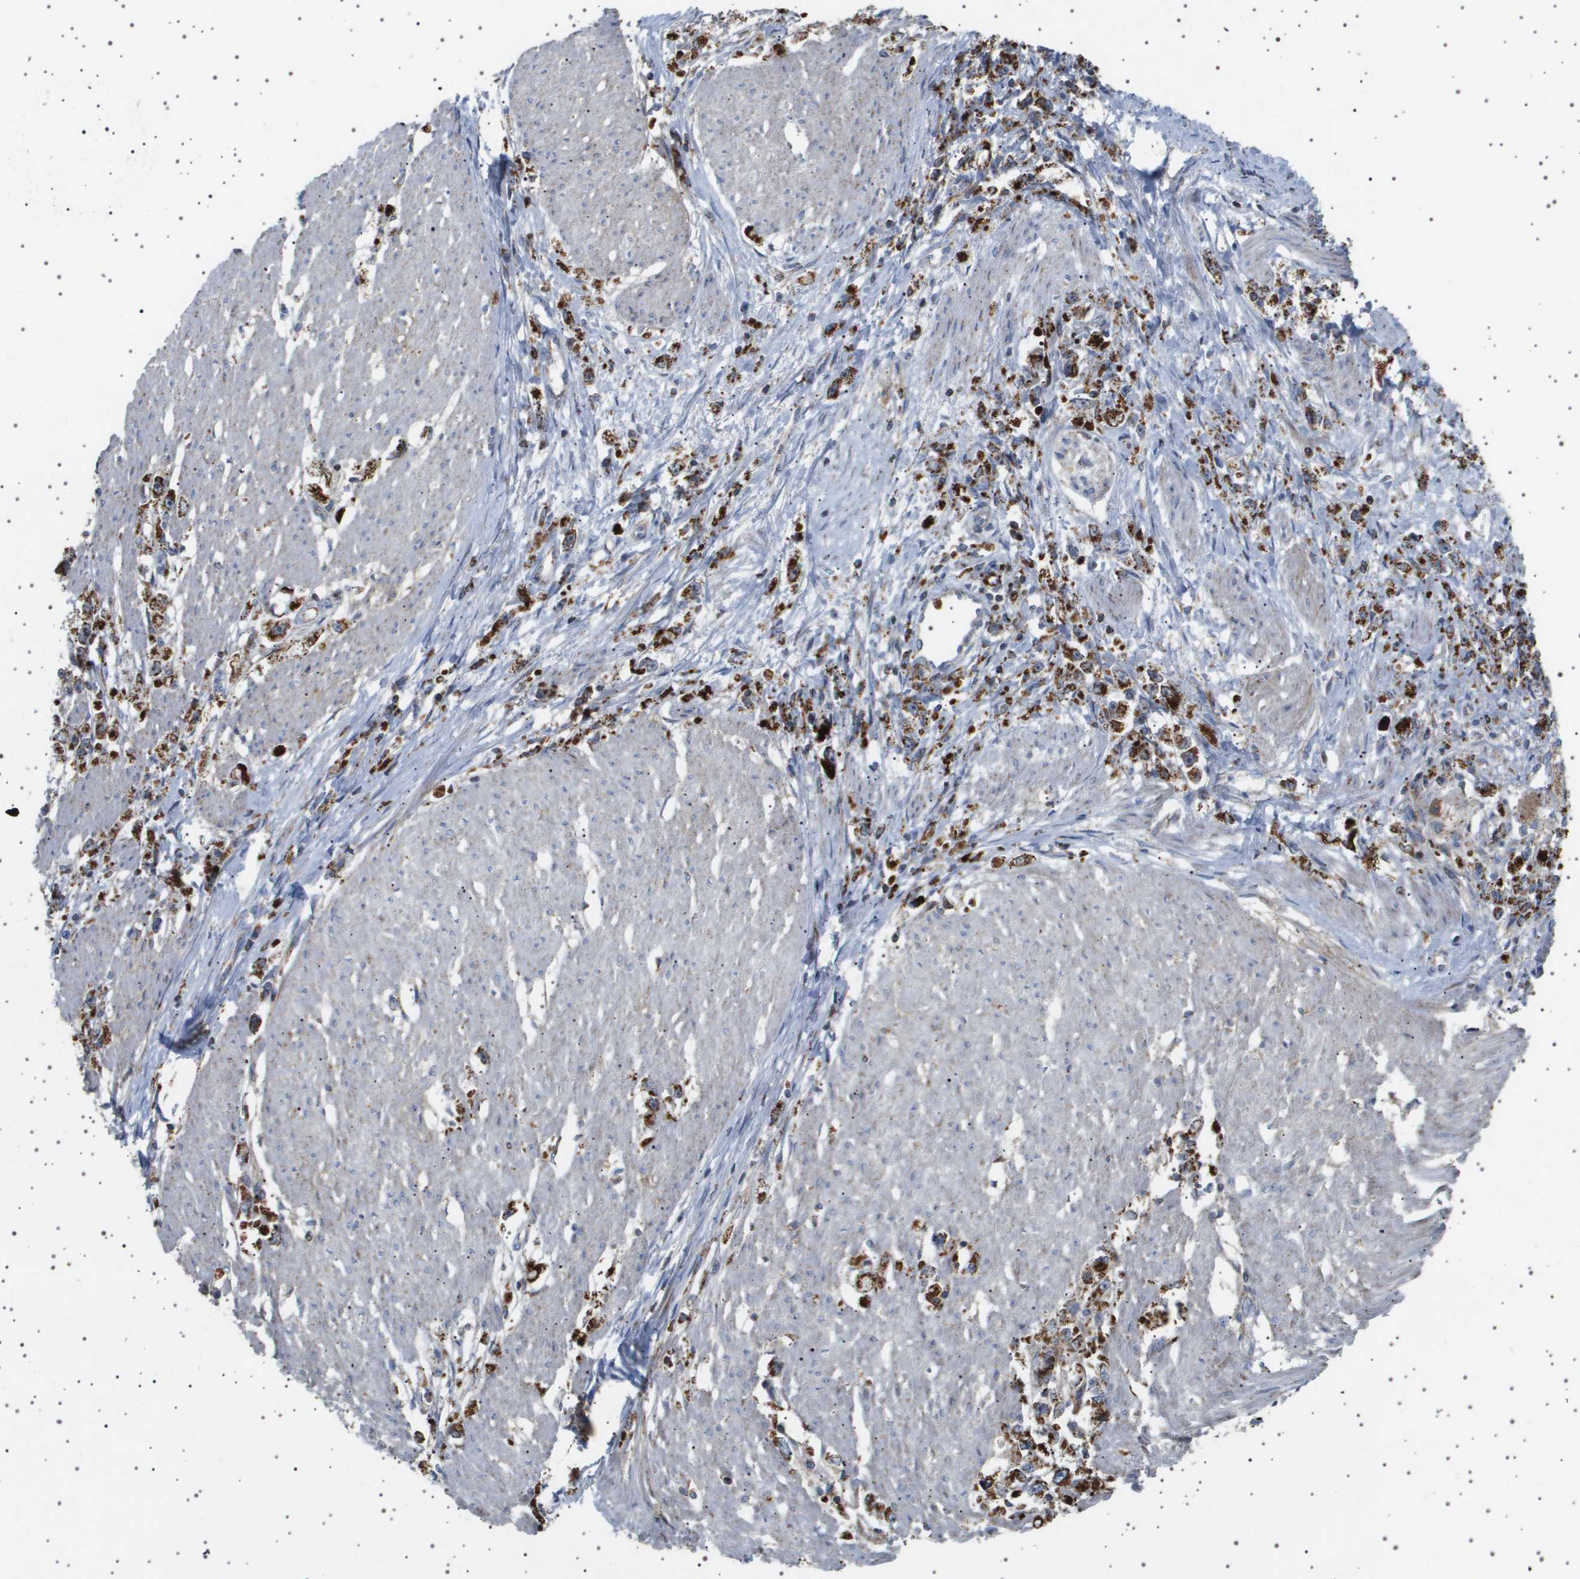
{"staining": {"intensity": "strong", "quantity": ">75%", "location": "cytoplasmic/membranous"}, "tissue": "stomach cancer", "cell_type": "Tumor cells", "image_type": "cancer", "snomed": [{"axis": "morphology", "description": "Adenocarcinoma, NOS"}, {"axis": "topography", "description": "Stomach"}], "caption": "DAB (3,3'-diaminobenzidine) immunohistochemical staining of human stomach adenocarcinoma reveals strong cytoplasmic/membranous protein staining in approximately >75% of tumor cells.", "gene": "UBXN8", "patient": {"sex": "female", "age": 59}}